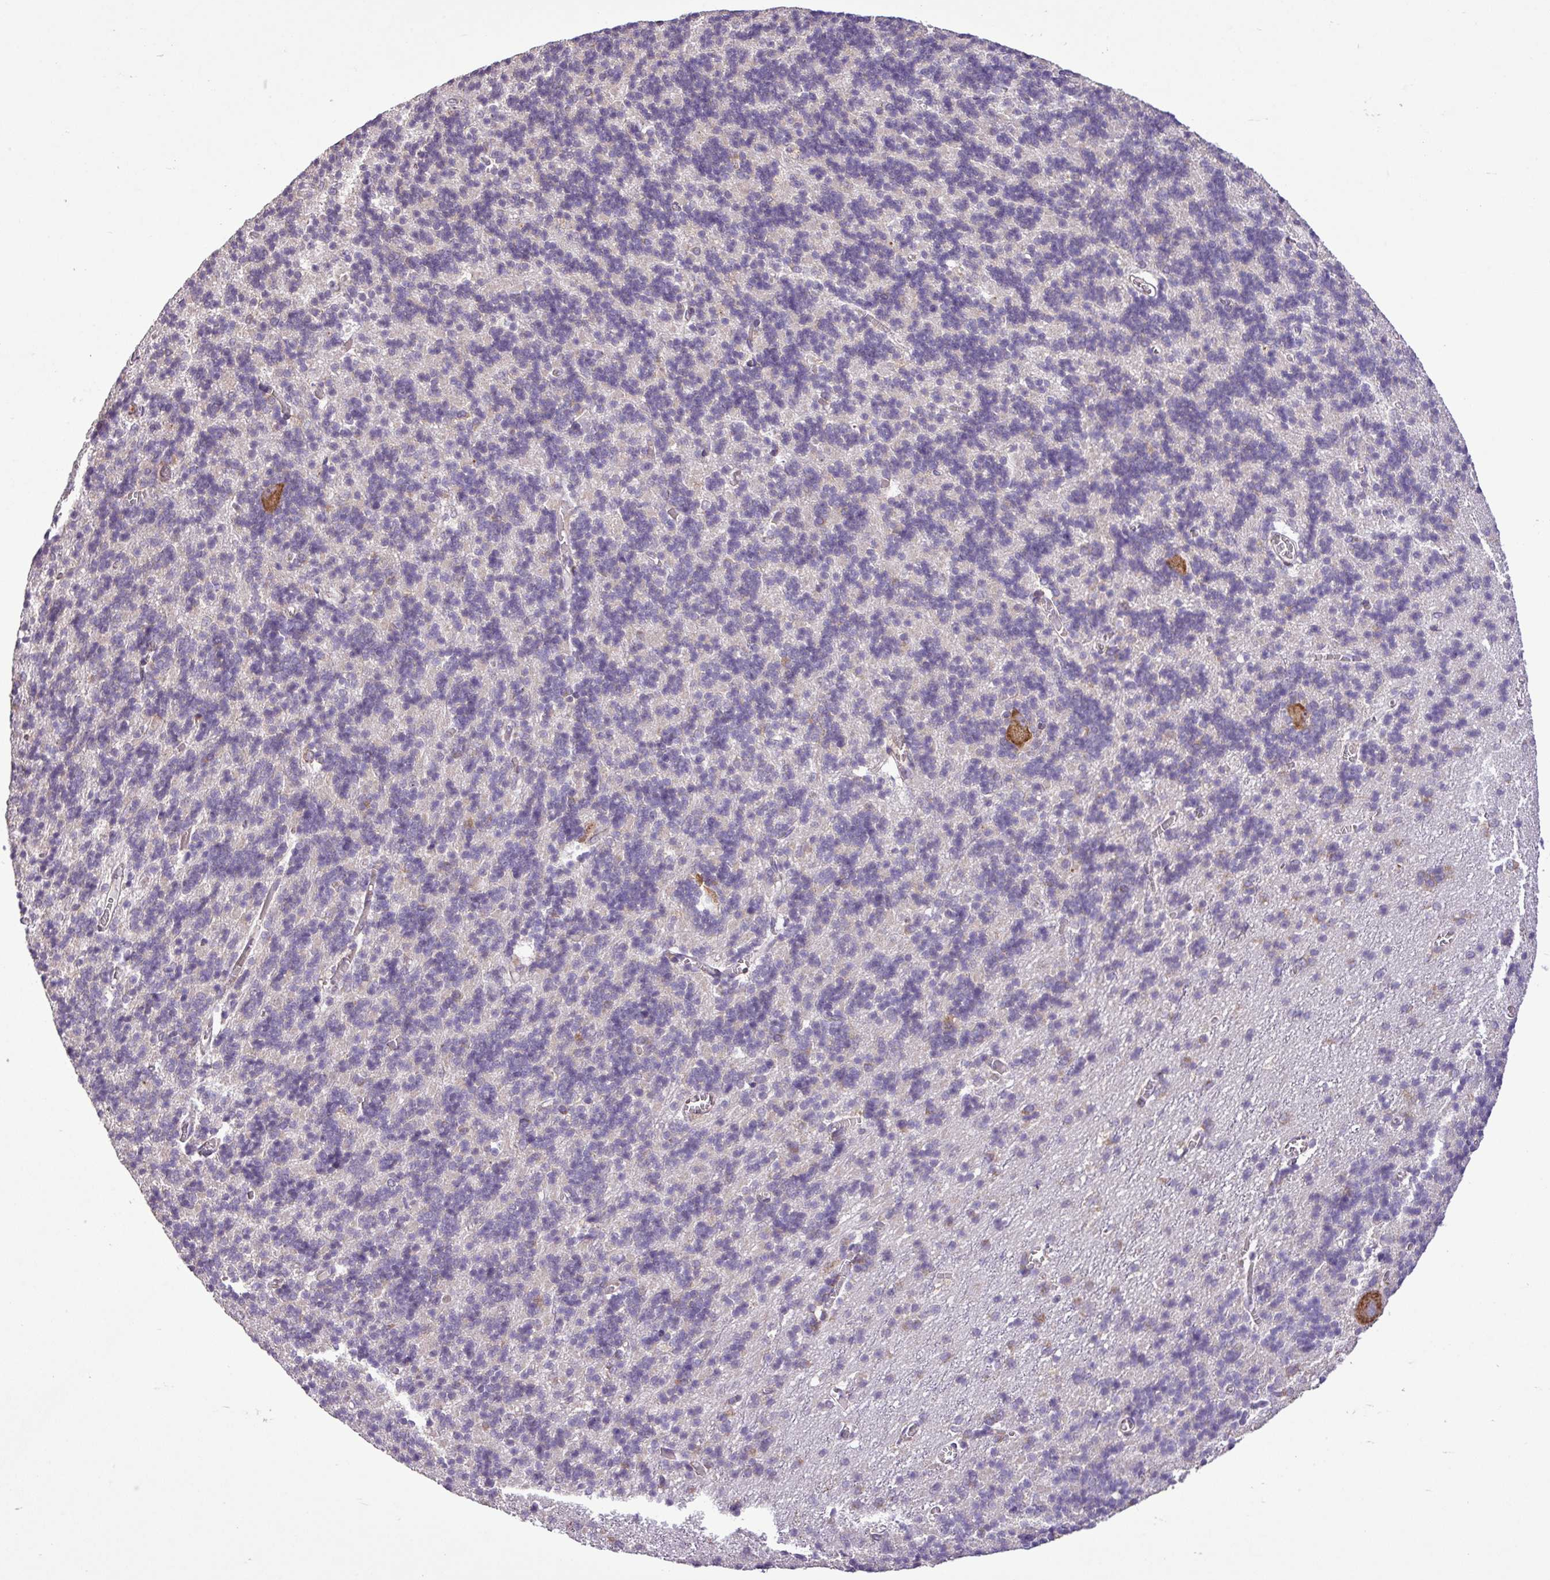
{"staining": {"intensity": "negative", "quantity": "none", "location": "none"}, "tissue": "cerebellum", "cell_type": "Cells in granular layer", "image_type": "normal", "snomed": [{"axis": "morphology", "description": "Normal tissue, NOS"}, {"axis": "topography", "description": "Cerebellum"}], "caption": "DAB immunohistochemical staining of normal human cerebellum shows no significant staining in cells in granular layer.", "gene": "RPL13", "patient": {"sex": "male", "age": 37}}